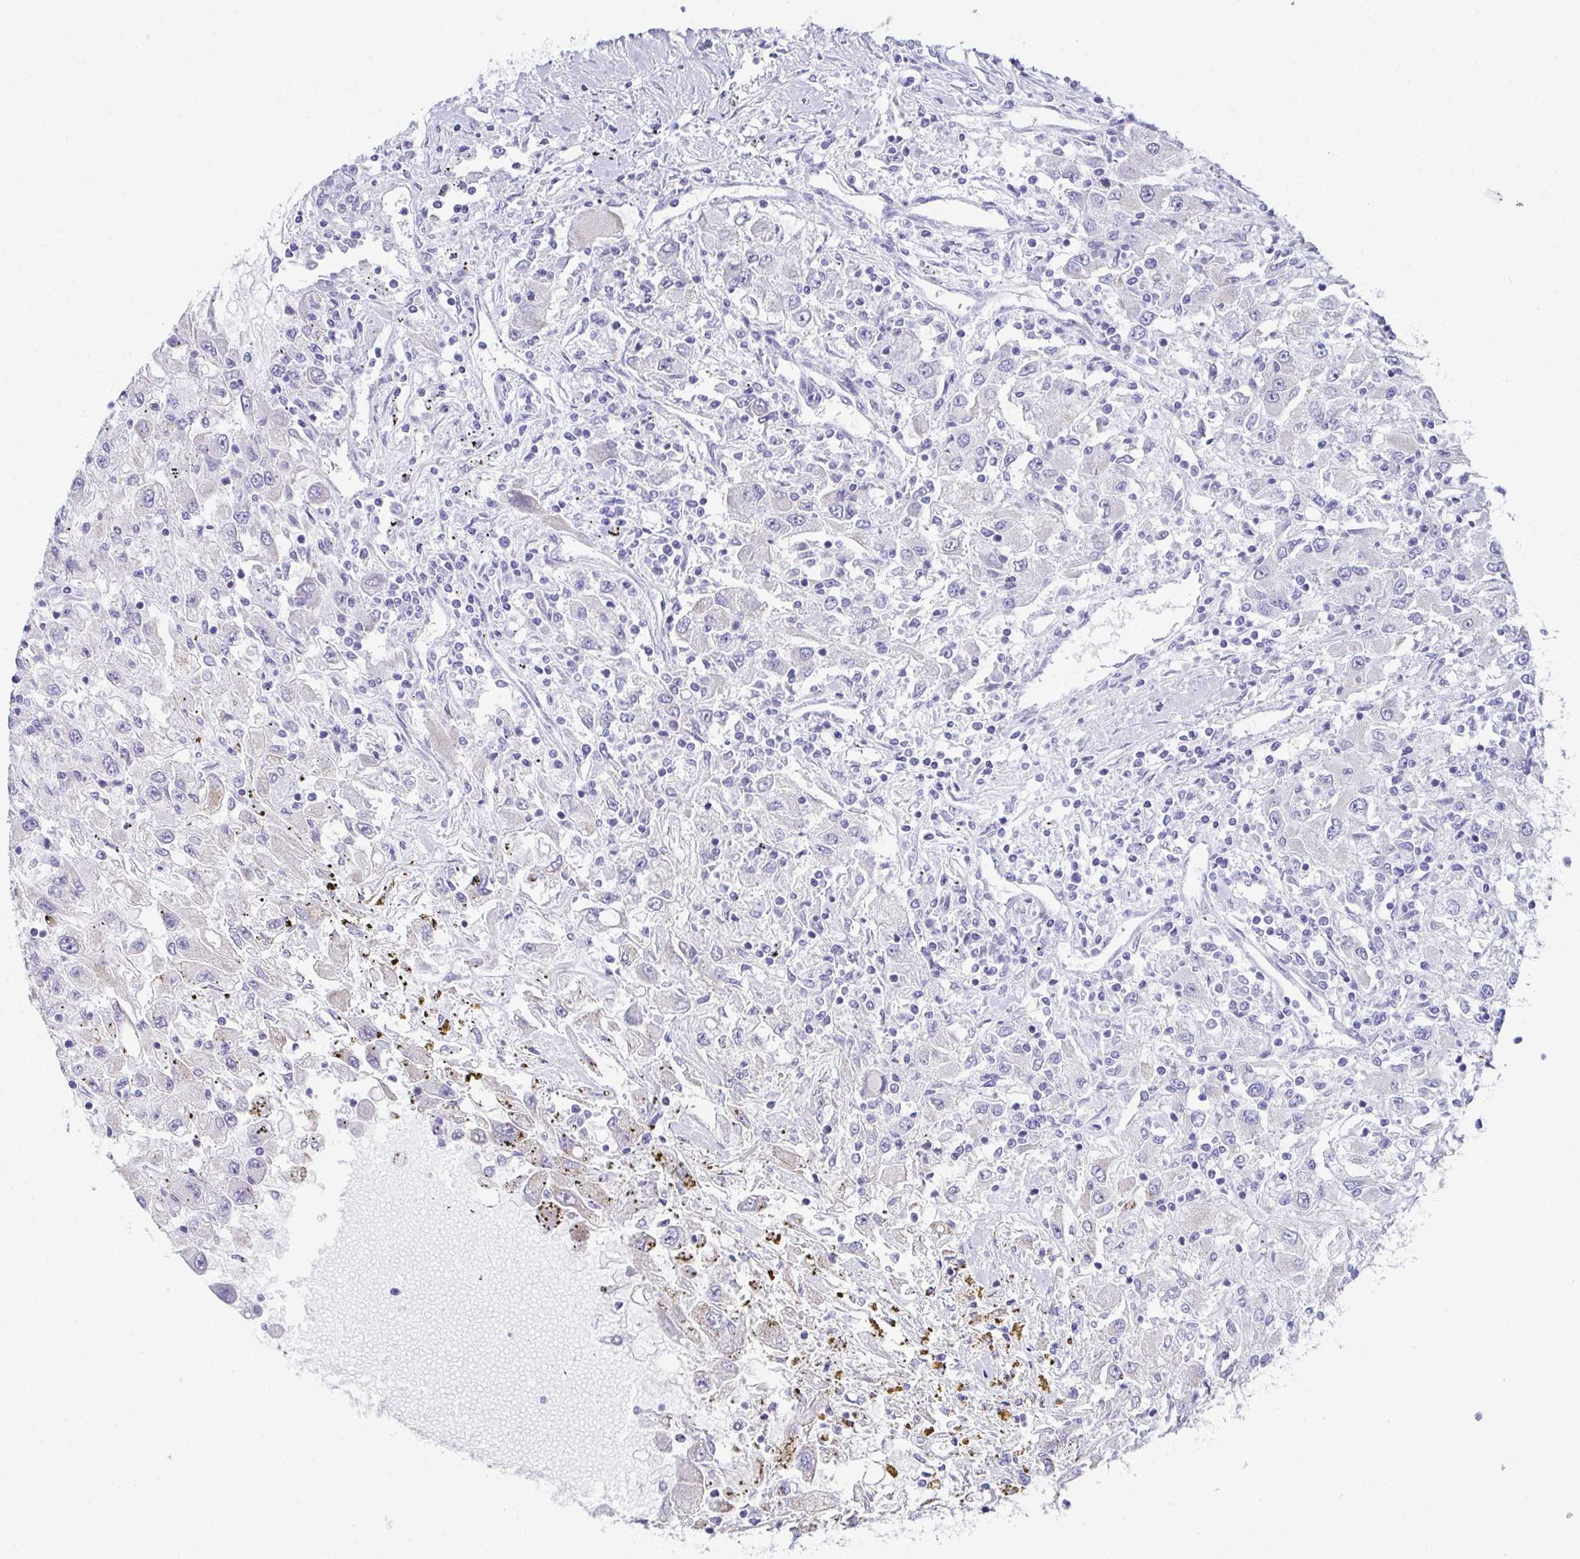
{"staining": {"intensity": "negative", "quantity": "none", "location": "none"}, "tissue": "renal cancer", "cell_type": "Tumor cells", "image_type": "cancer", "snomed": [{"axis": "morphology", "description": "Adenocarcinoma, NOS"}, {"axis": "topography", "description": "Kidney"}], "caption": "Renal cancer was stained to show a protein in brown. There is no significant staining in tumor cells.", "gene": "TEX19", "patient": {"sex": "female", "age": 67}}